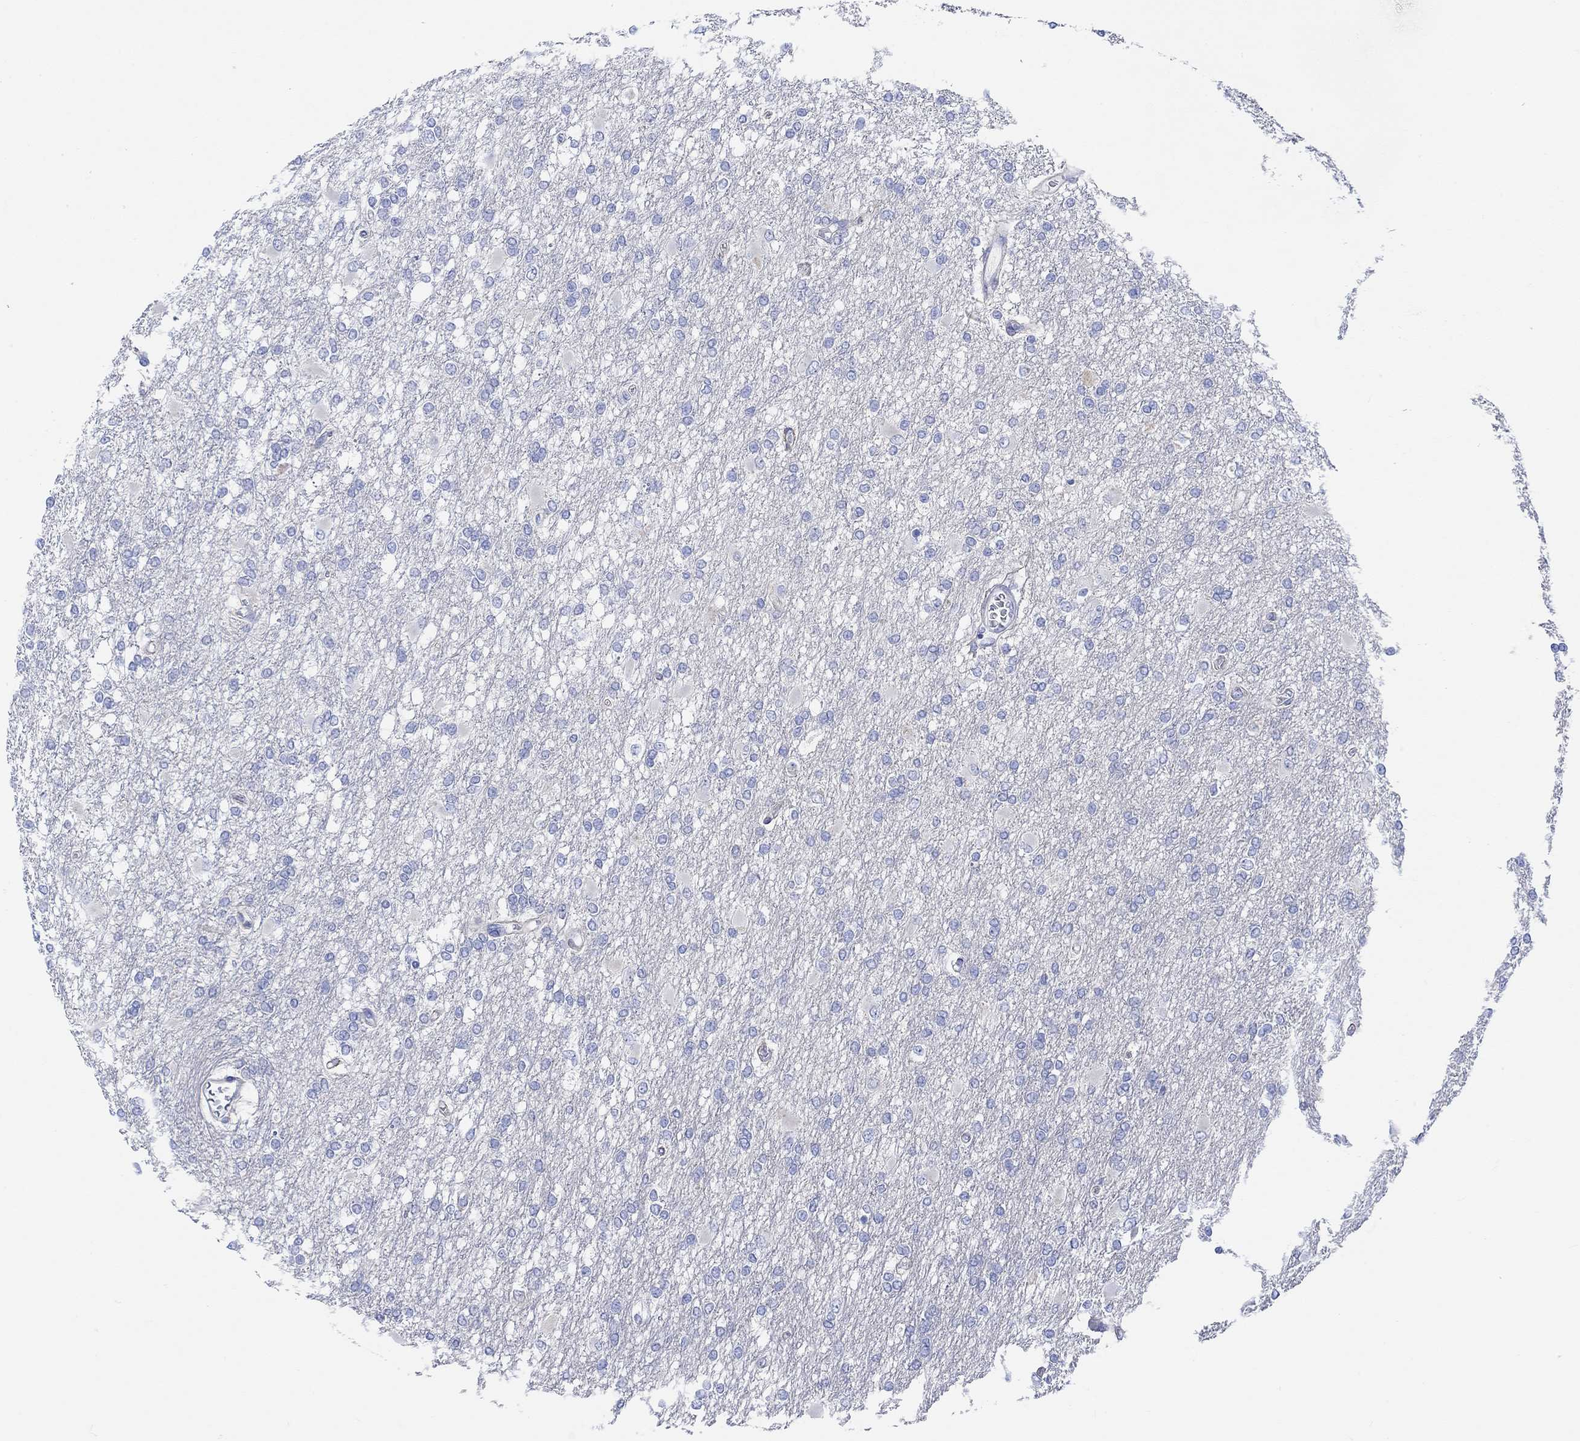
{"staining": {"intensity": "negative", "quantity": "none", "location": "none"}, "tissue": "glioma", "cell_type": "Tumor cells", "image_type": "cancer", "snomed": [{"axis": "morphology", "description": "Glioma, malignant, High grade"}, {"axis": "topography", "description": "Cerebral cortex"}], "caption": "An image of human malignant glioma (high-grade) is negative for staining in tumor cells.", "gene": "REEP6", "patient": {"sex": "male", "age": 79}}